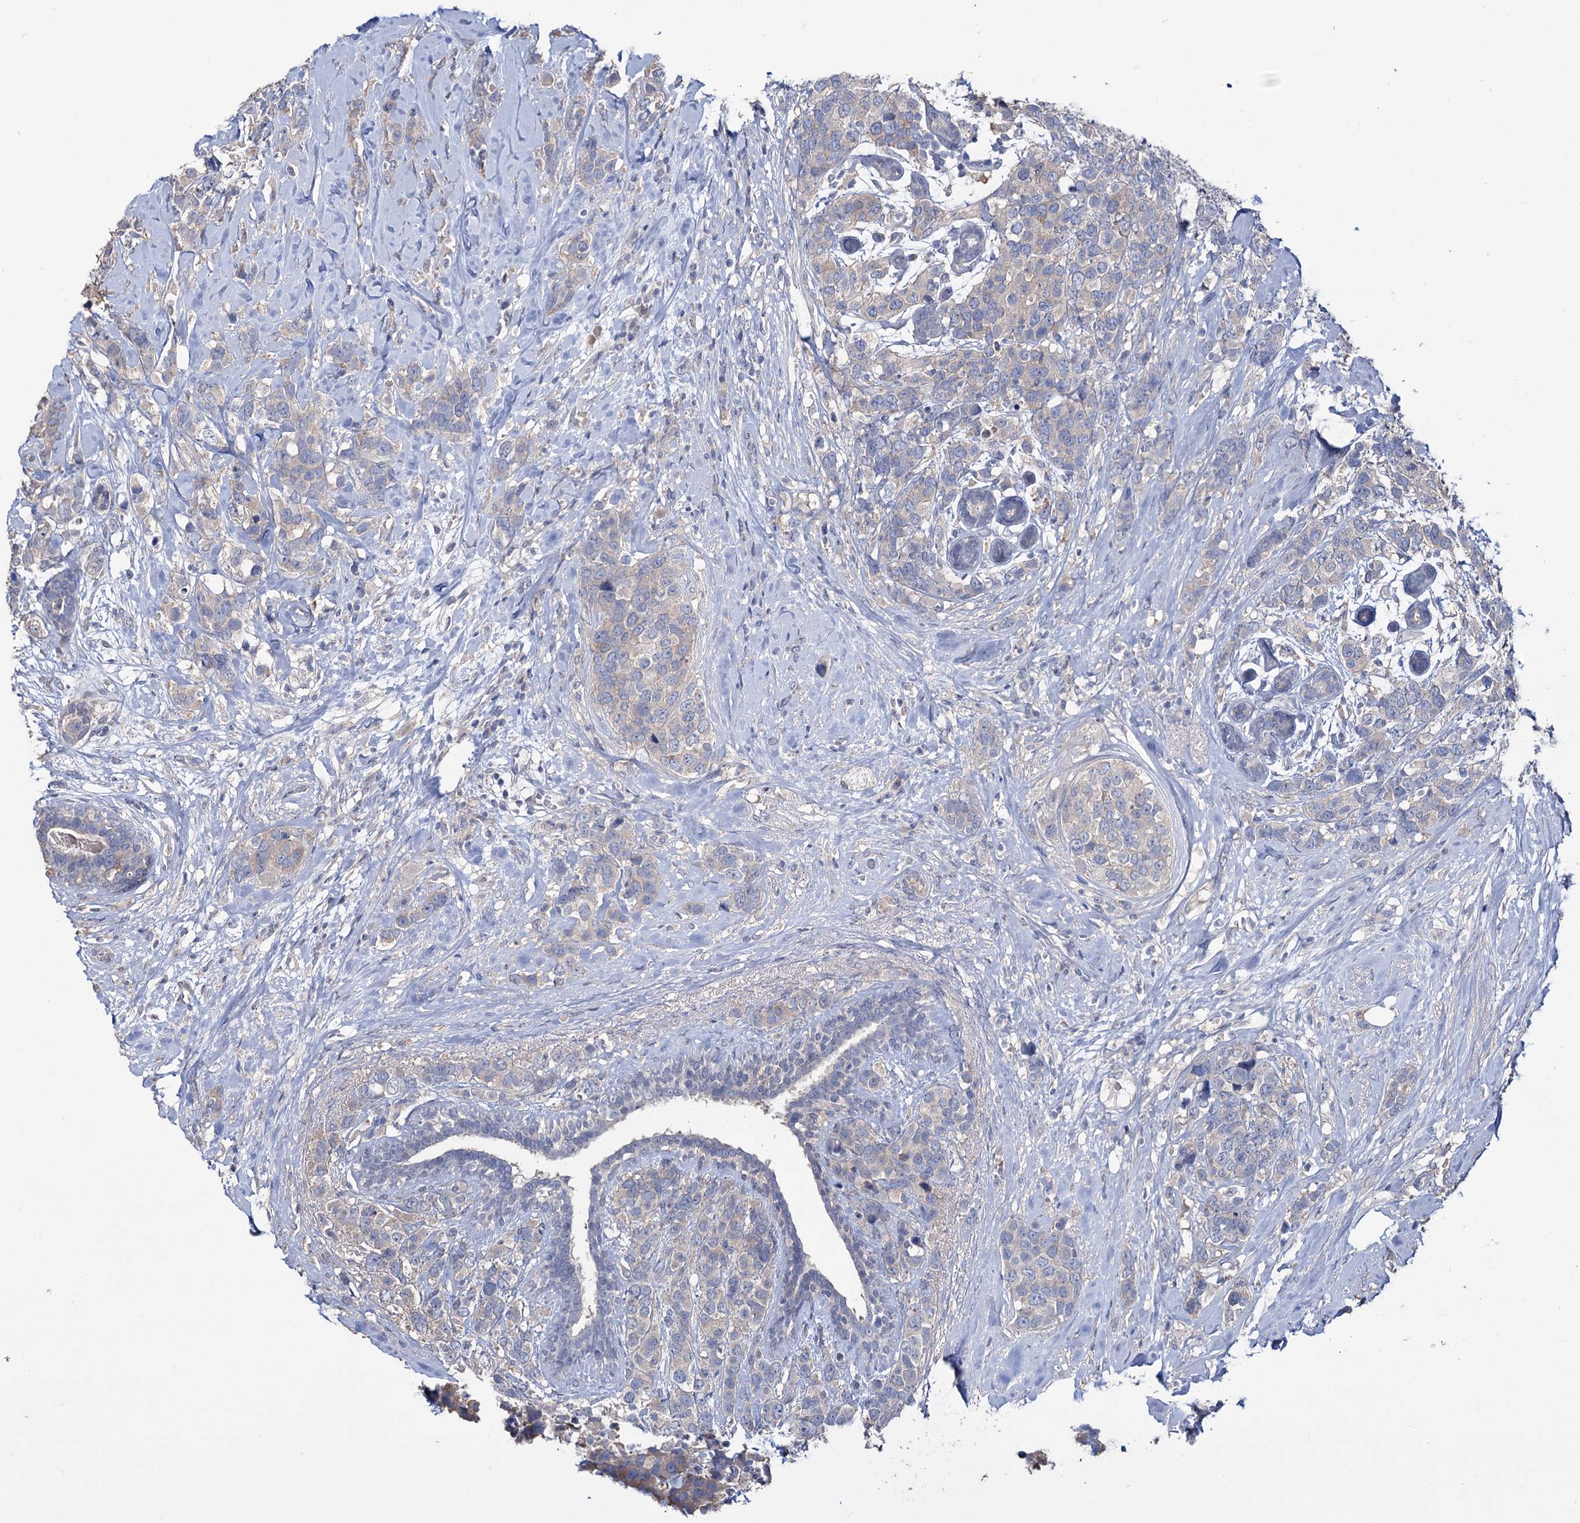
{"staining": {"intensity": "negative", "quantity": "none", "location": "none"}, "tissue": "breast cancer", "cell_type": "Tumor cells", "image_type": "cancer", "snomed": [{"axis": "morphology", "description": "Lobular carcinoma"}, {"axis": "topography", "description": "Breast"}], "caption": "Micrograph shows no significant protein staining in tumor cells of breast cancer (lobular carcinoma). (Brightfield microscopy of DAB immunohistochemistry at high magnification).", "gene": "EPB41L5", "patient": {"sex": "female", "age": 59}}